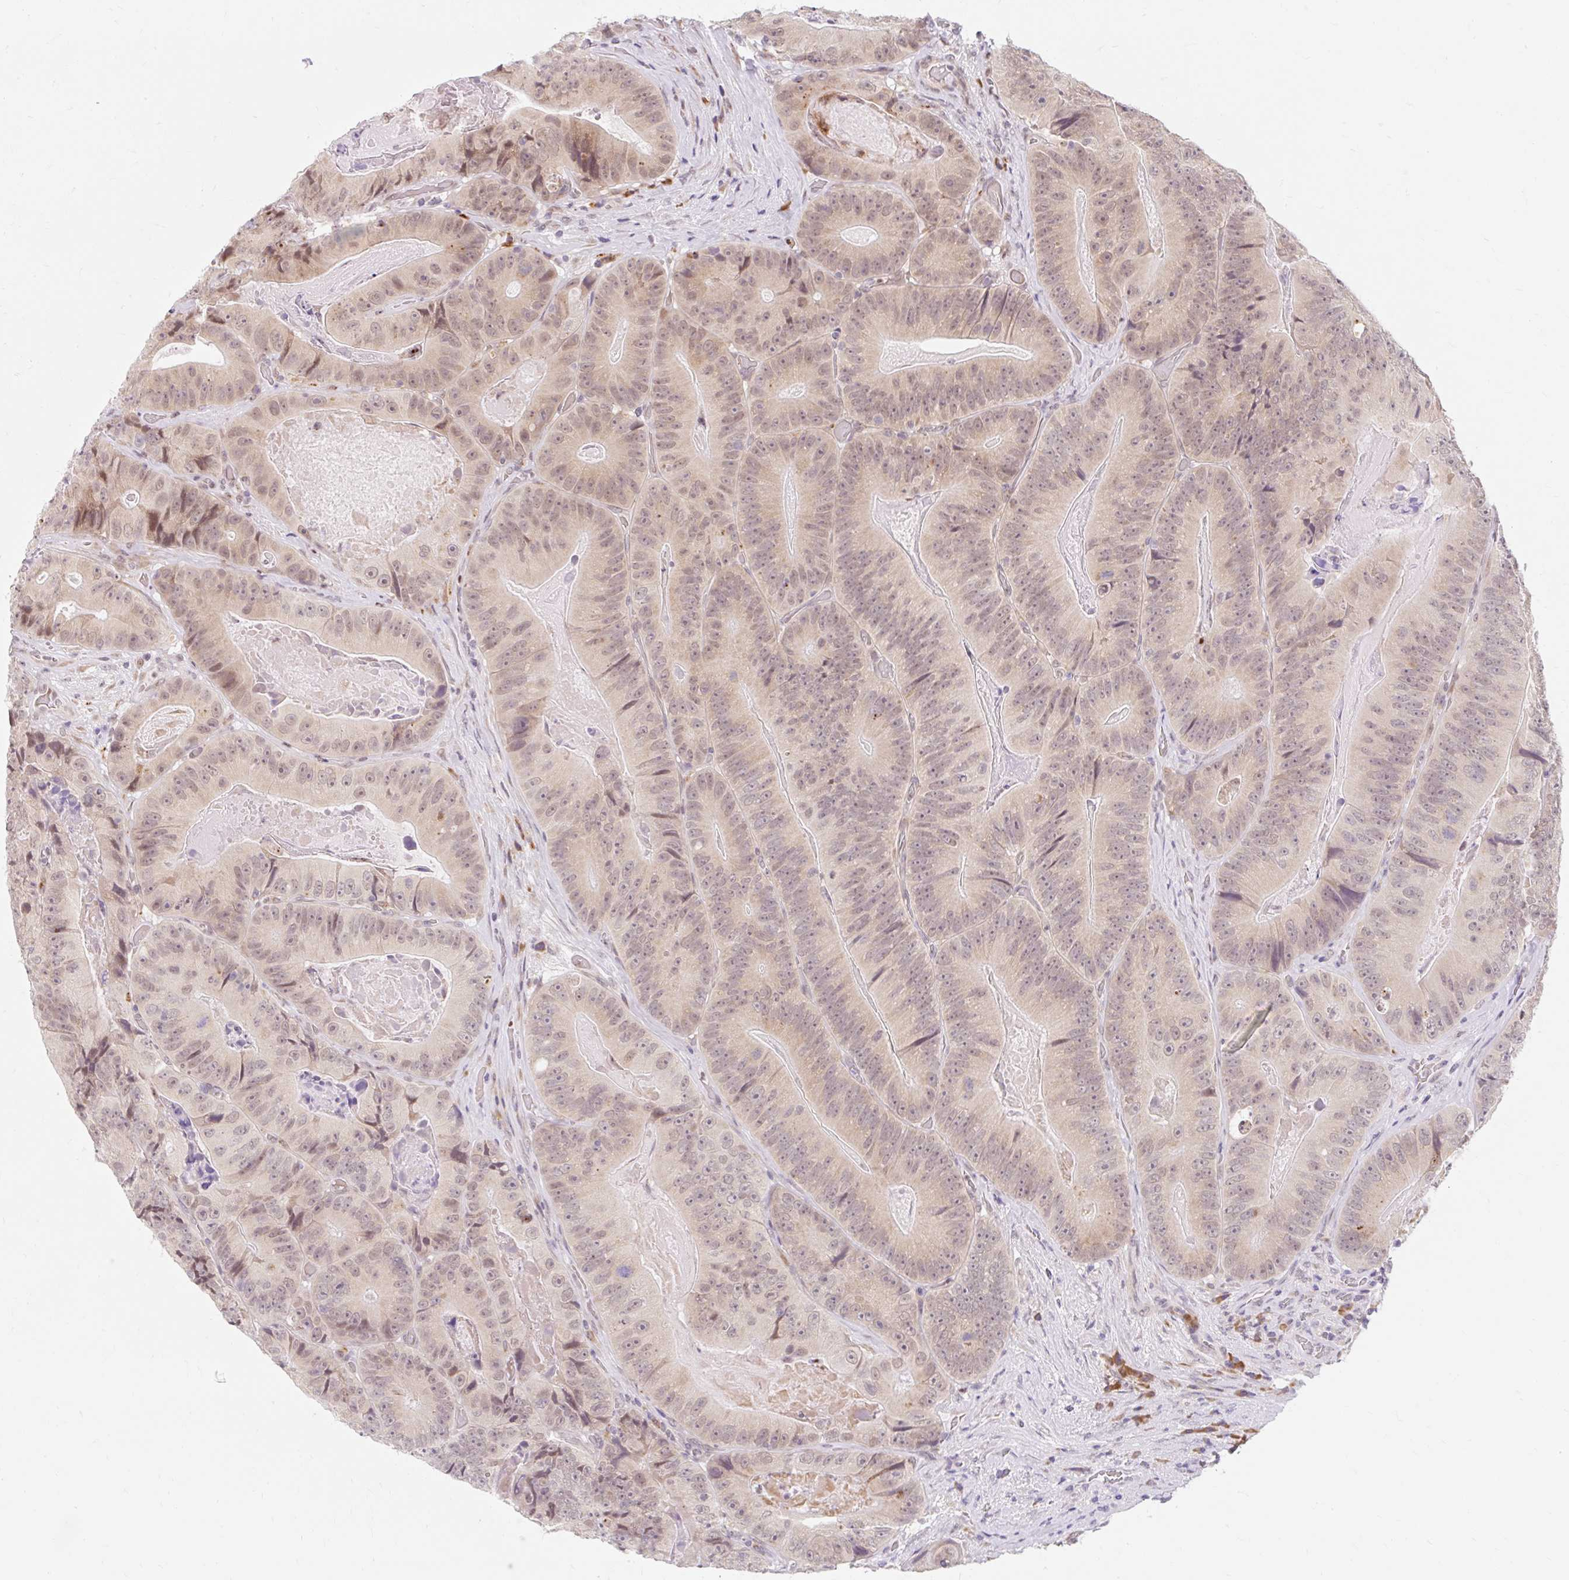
{"staining": {"intensity": "weak", "quantity": ">75%", "location": "cytoplasmic/membranous"}, "tissue": "colorectal cancer", "cell_type": "Tumor cells", "image_type": "cancer", "snomed": [{"axis": "morphology", "description": "Adenocarcinoma, NOS"}, {"axis": "topography", "description": "Colon"}], "caption": "Immunohistochemical staining of colorectal cancer (adenocarcinoma) exhibits low levels of weak cytoplasmic/membranous expression in about >75% of tumor cells.", "gene": "SRSF10", "patient": {"sex": "female", "age": 86}}